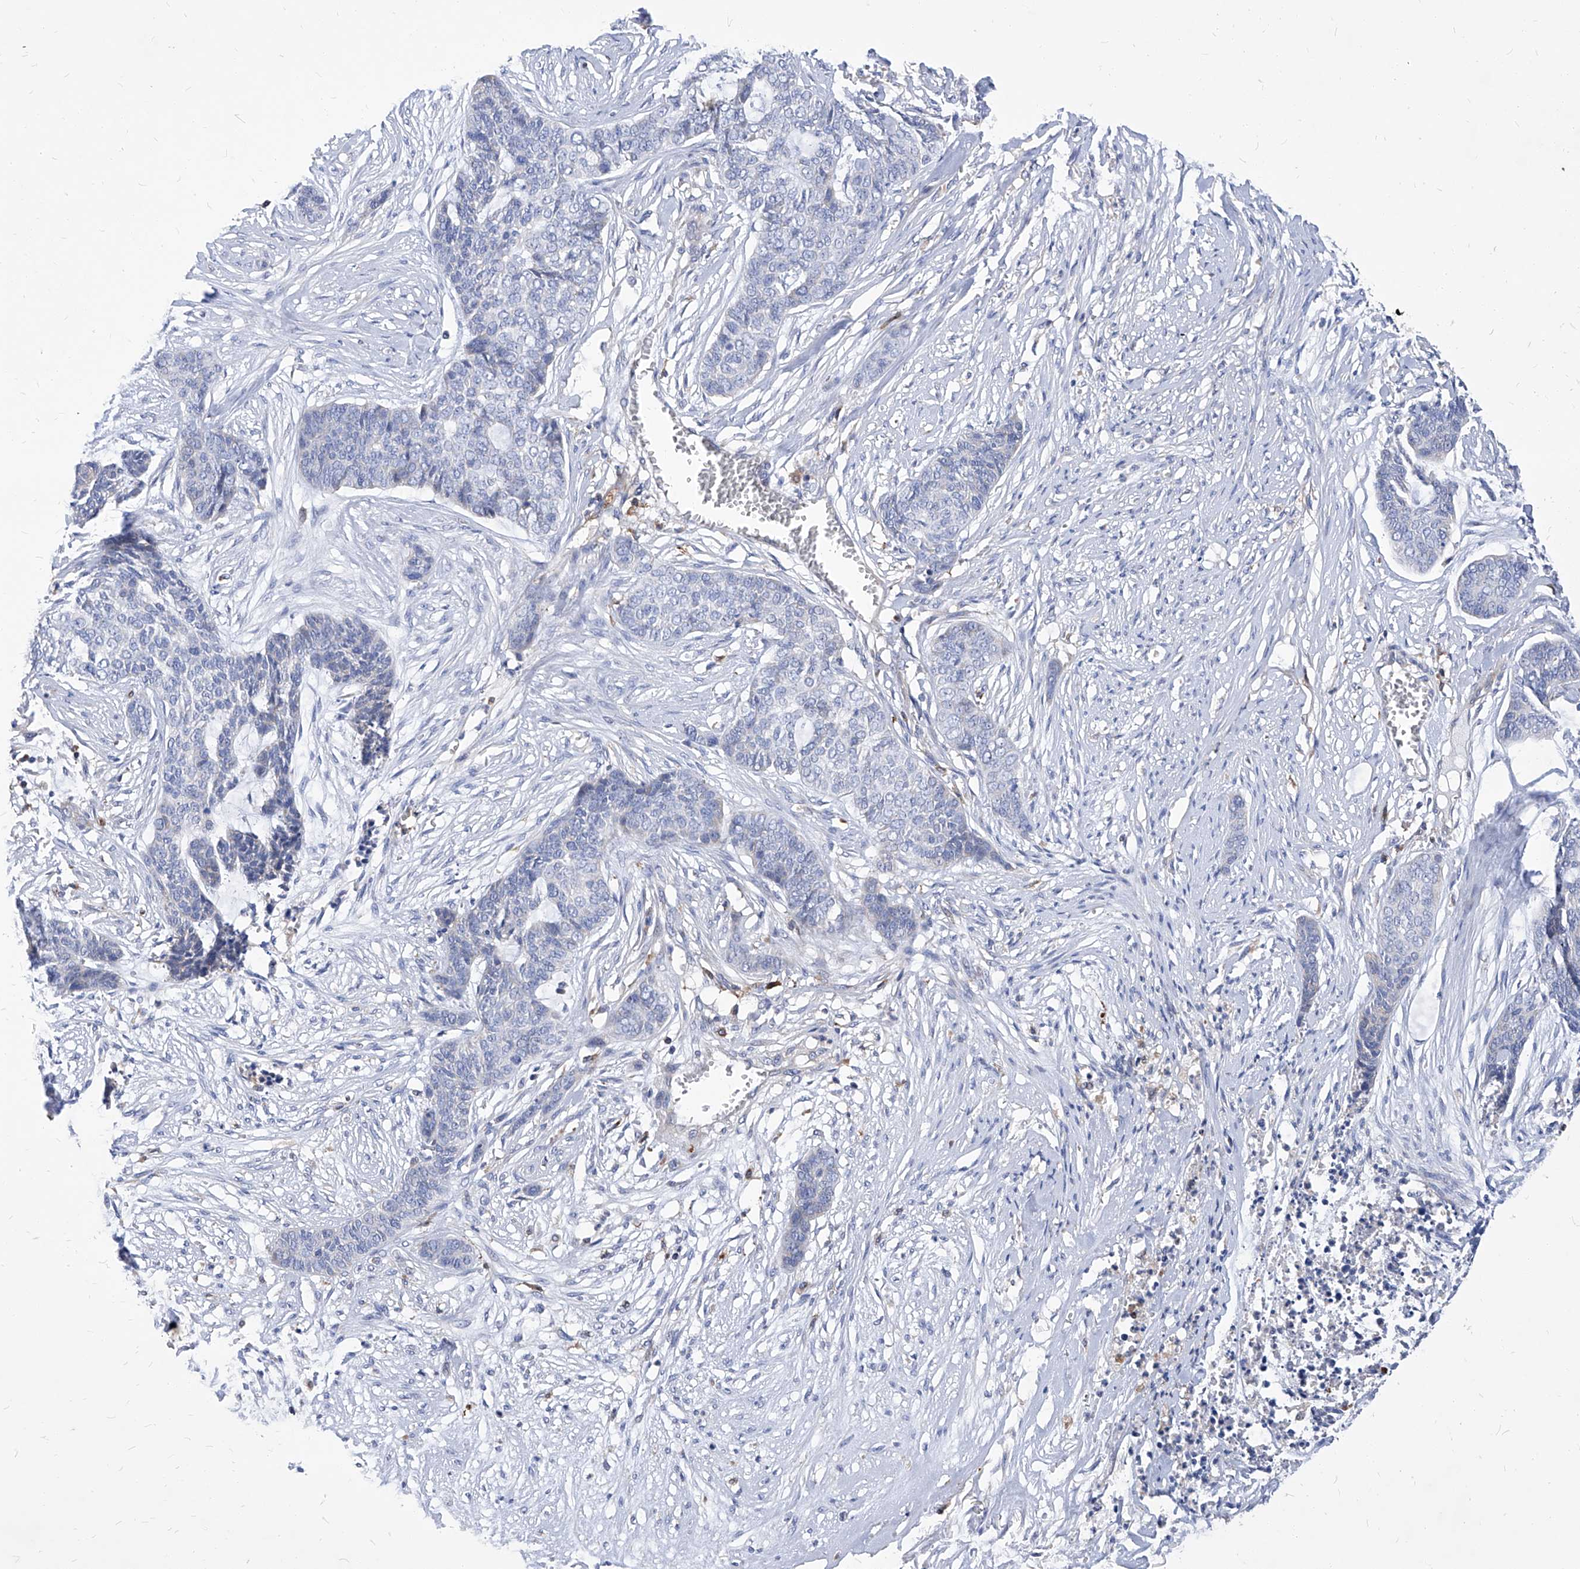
{"staining": {"intensity": "negative", "quantity": "none", "location": "none"}, "tissue": "skin cancer", "cell_type": "Tumor cells", "image_type": "cancer", "snomed": [{"axis": "morphology", "description": "Basal cell carcinoma"}, {"axis": "topography", "description": "Skin"}], "caption": "The immunohistochemistry micrograph has no significant expression in tumor cells of skin basal cell carcinoma tissue.", "gene": "UBOX5", "patient": {"sex": "female", "age": 64}}